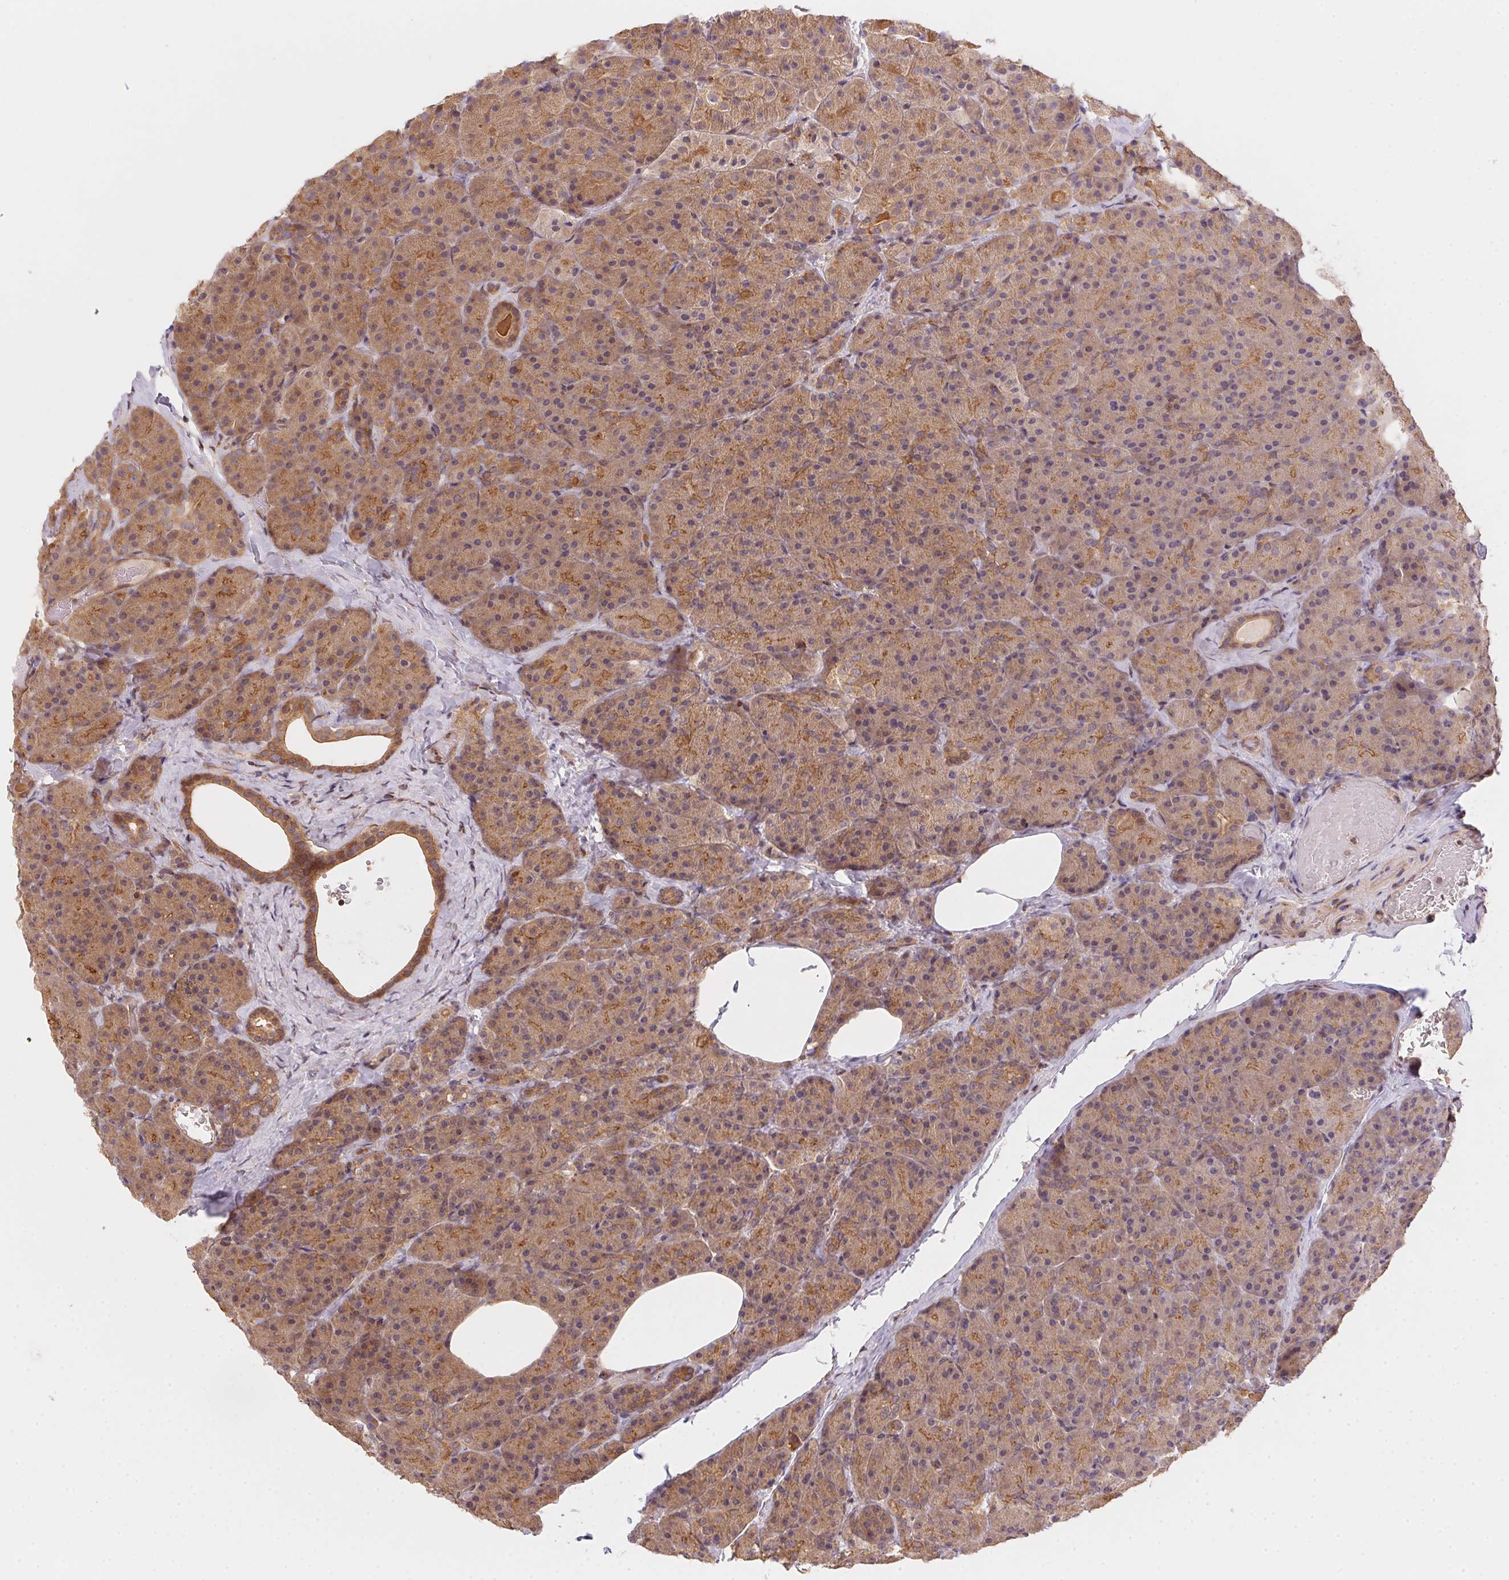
{"staining": {"intensity": "weak", "quantity": ">75%", "location": "cytoplasmic/membranous"}, "tissue": "pancreas", "cell_type": "Exocrine glandular cells", "image_type": "normal", "snomed": [{"axis": "morphology", "description": "Normal tissue, NOS"}, {"axis": "topography", "description": "Pancreas"}], "caption": "Protein expression analysis of normal pancreas demonstrates weak cytoplasmic/membranous staining in approximately >75% of exocrine glandular cells.", "gene": "MEX3D", "patient": {"sex": "male", "age": 57}}